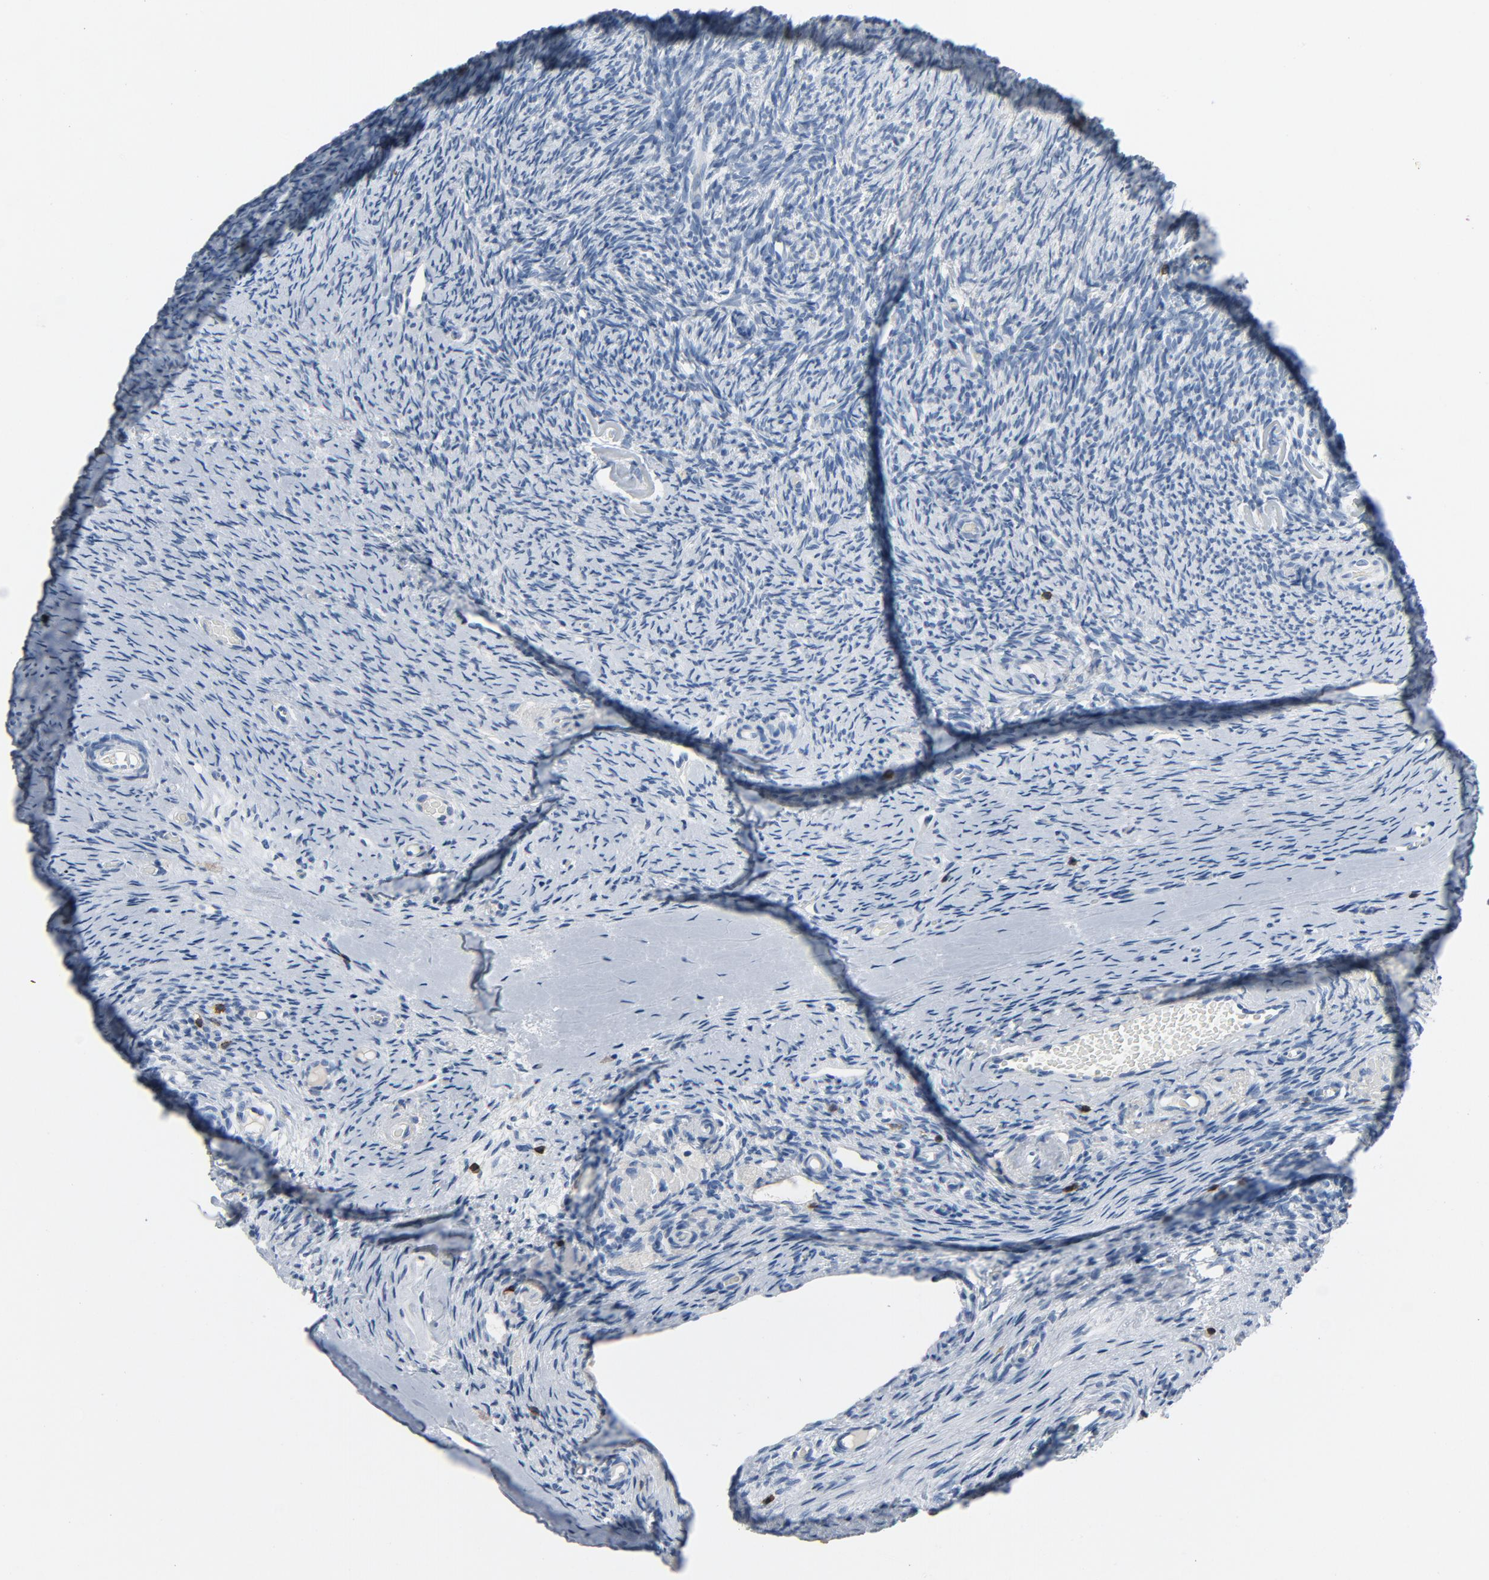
{"staining": {"intensity": "negative", "quantity": "none", "location": "none"}, "tissue": "ovary", "cell_type": "Ovarian stroma cells", "image_type": "normal", "snomed": [{"axis": "morphology", "description": "Normal tissue, NOS"}, {"axis": "topography", "description": "Ovary"}], "caption": "The photomicrograph reveals no staining of ovarian stroma cells in normal ovary.", "gene": "LCK", "patient": {"sex": "female", "age": 60}}